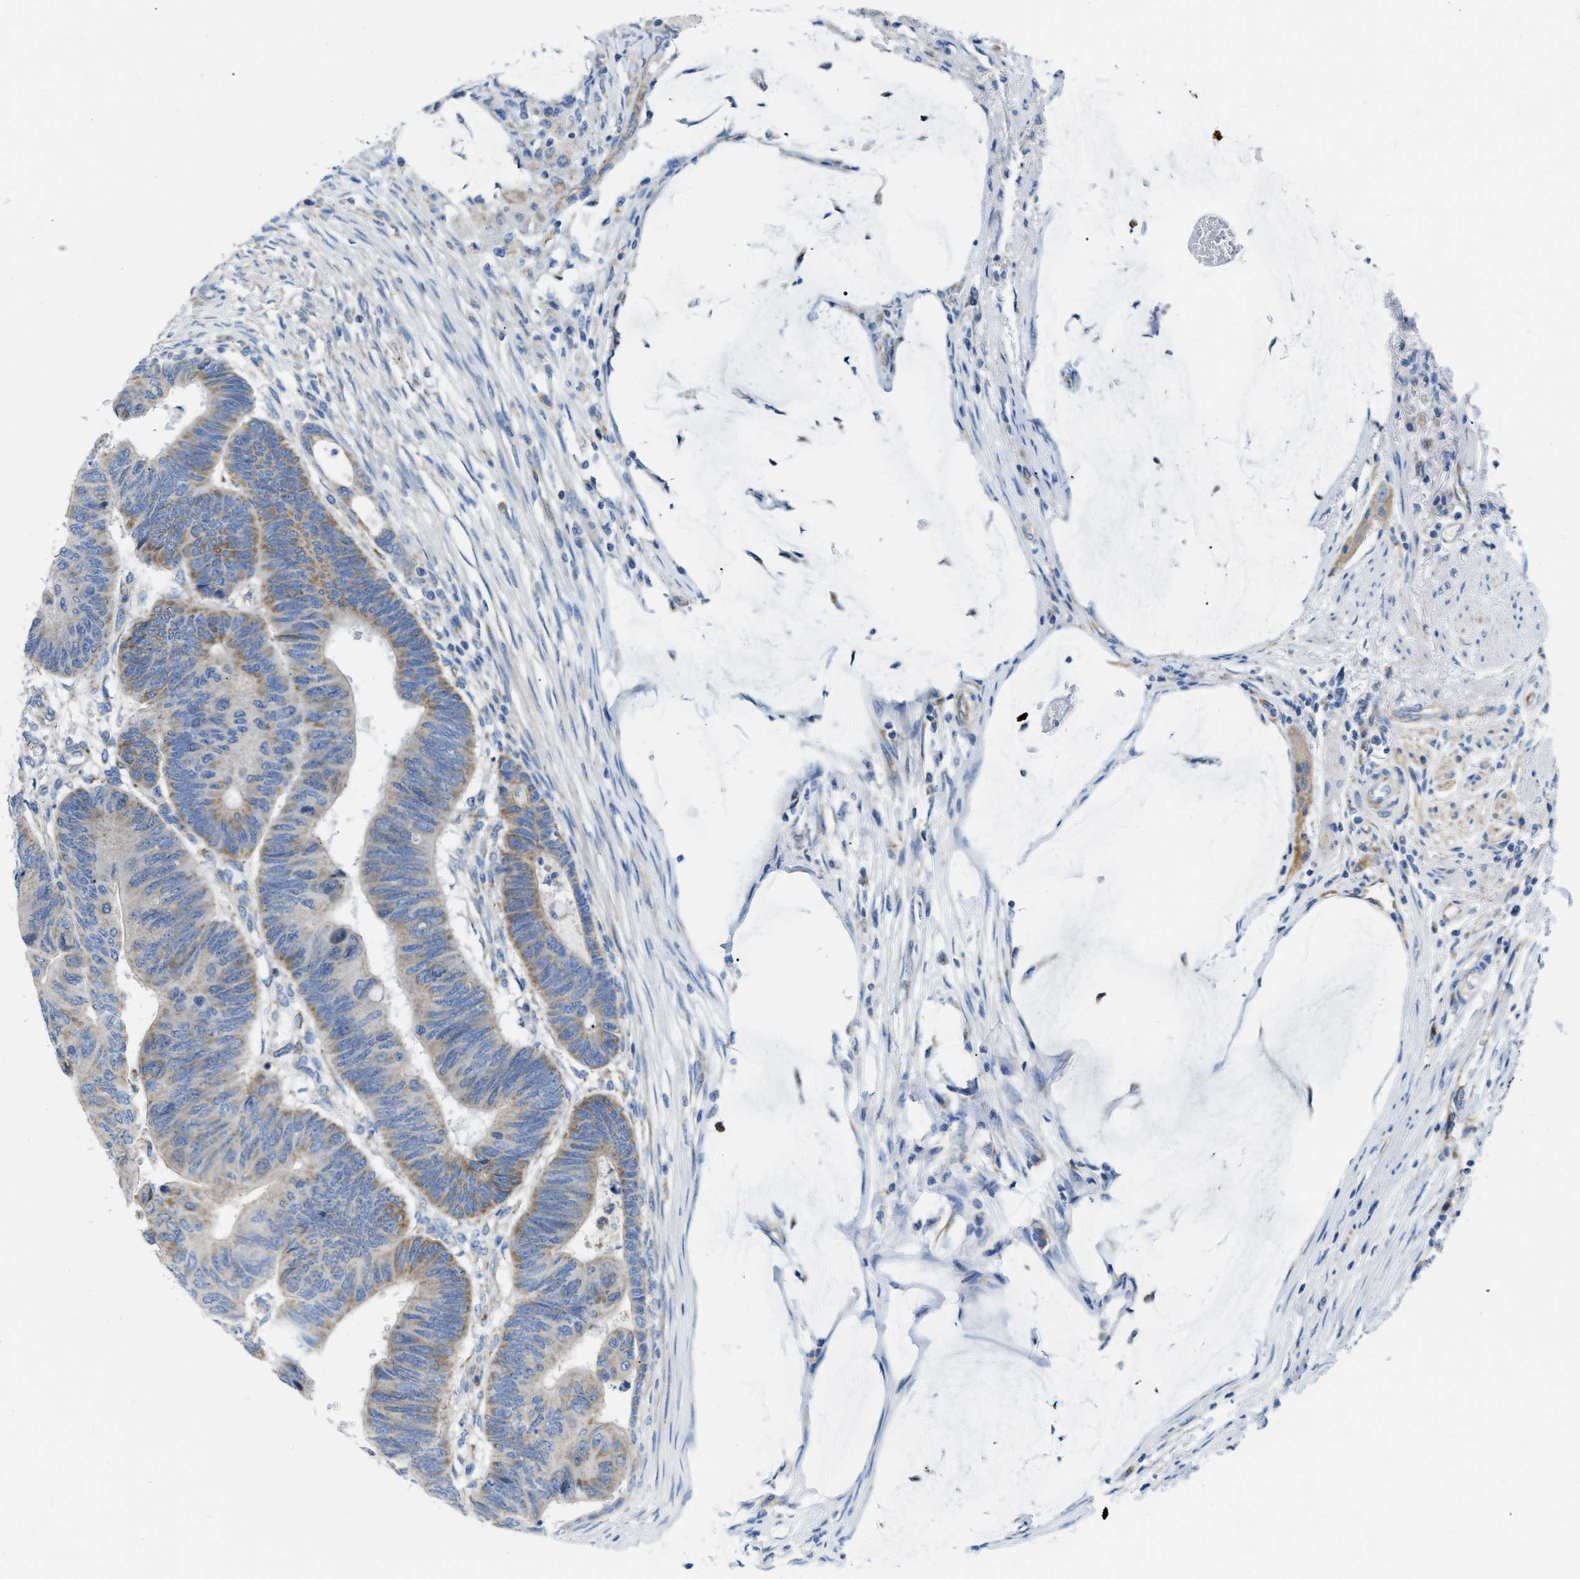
{"staining": {"intensity": "moderate", "quantity": "25%-75%", "location": "cytoplasmic/membranous"}, "tissue": "colorectal cancer", "cell_type": "Tumor cells", "image_type": "cancer", "snomed": [{"axis": "morphology", "description": "Normal tissue, NOS"}, {"axis": "morphology", "description": "Adenocarcinoma, NOS"}, {"axis": "topography", "description": "Rectum"}, {"axis": "topography", "description": "Peripheral nerve tissue"}], "caption": "A brown stain shows moderate cytoplasmic/membranous staining of a protein in adenocarcinoma (colorectal) tumor cells.", "gene": "JADE1", "patient": {"sex": "male", "age": 92}}